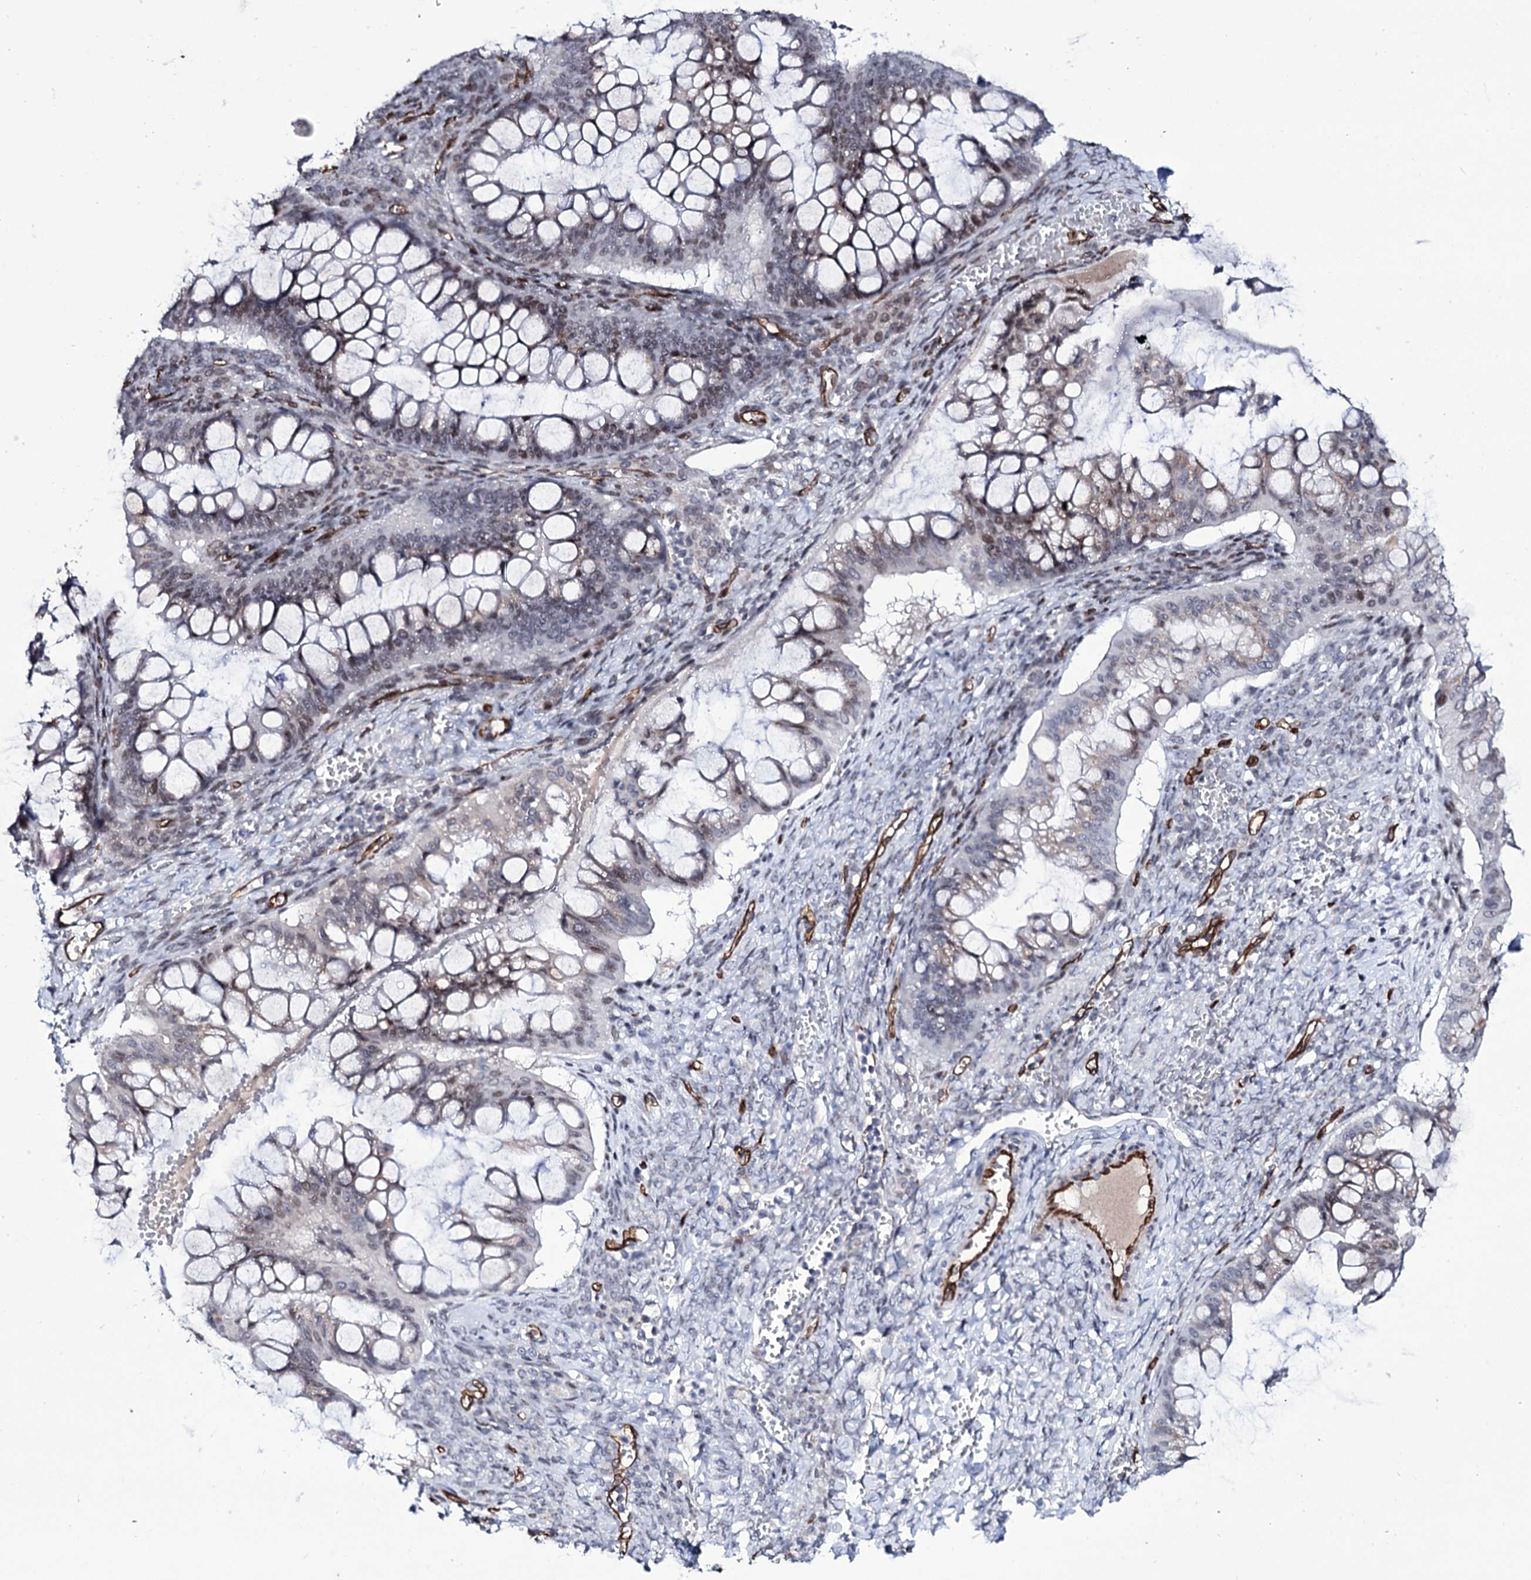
{"staining": {"intensity": "weak", "quantity": "<25%", "location": "nuclear"}, "tissue": "ovarian cancer", "cell_type": "Tumor cells", "image_type": "cancer", "snomed": [{"axis": "morphology", "description": "Cystadenocarcinoma, mucinous, NOS"}, {"axis": "topography", "description": "Ovary"}], "caption": "Immunohistochemistry photomicrograph of human ovarian cancer stained for a protein (brown), which displays no expression in tumor cells.", "gene": "ZC3H12C", "patient": {"sex": "female", "age": 73}}